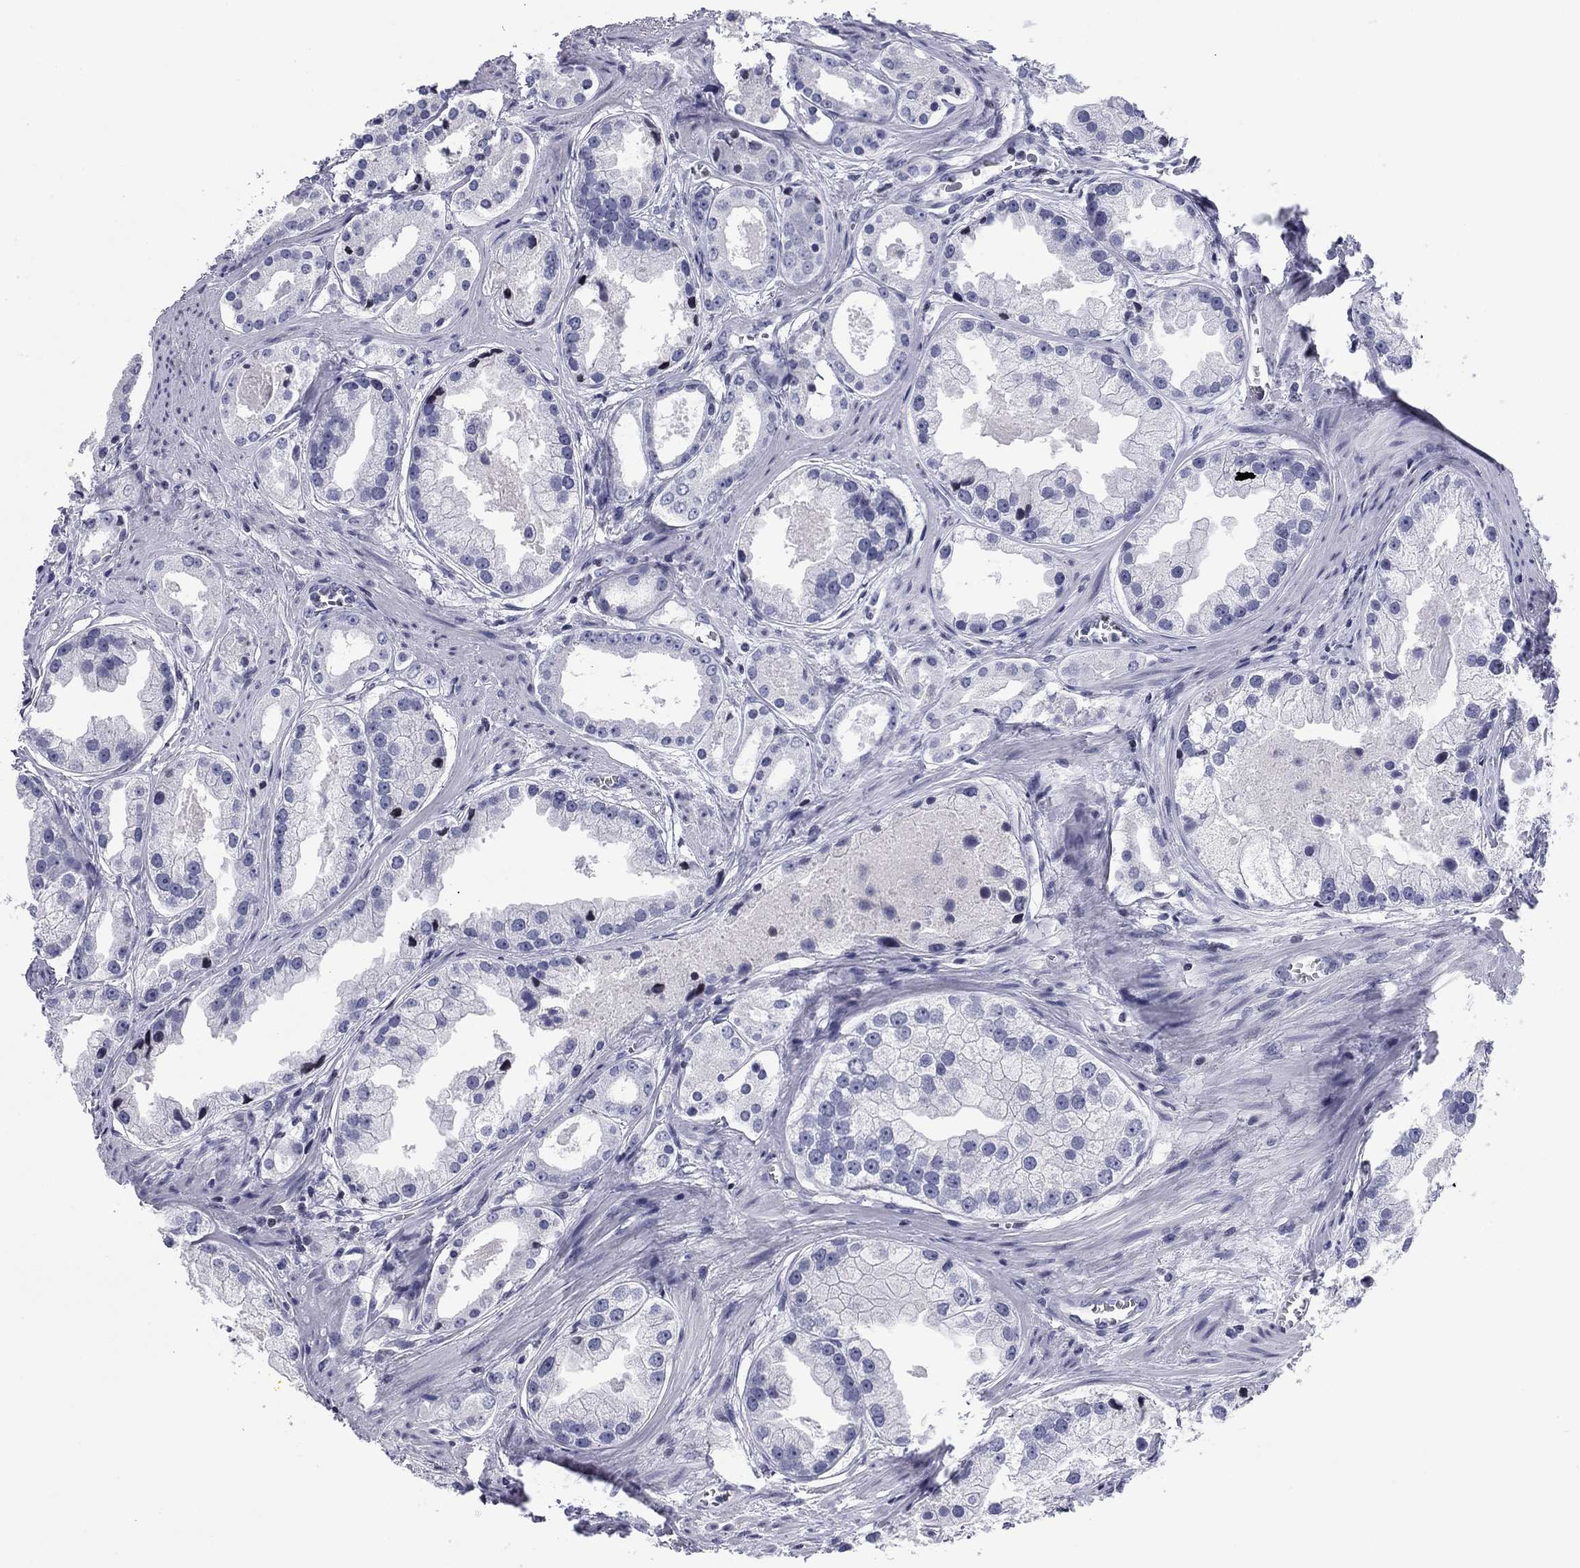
{"staining": {"intensity": "negative", "quantity": "none", "location": "none"}, "tissue": "prostate cancer", "cell_type": "Tumor cells", "image_type": "cancer", "snomed": [{"axis": "morphology", "description": "Adenocarcinoma, NOS"}, {"axis": "topography", "description": "Prostate"}], "caption": "Immunohistochemistry photomicrograph of adenocarcinoma (prostate) stained for a protein (brown), which shows no expression in tumor cells.", "gene": "CCDC144A", "patient": {"sex": "male", "age": 61}}